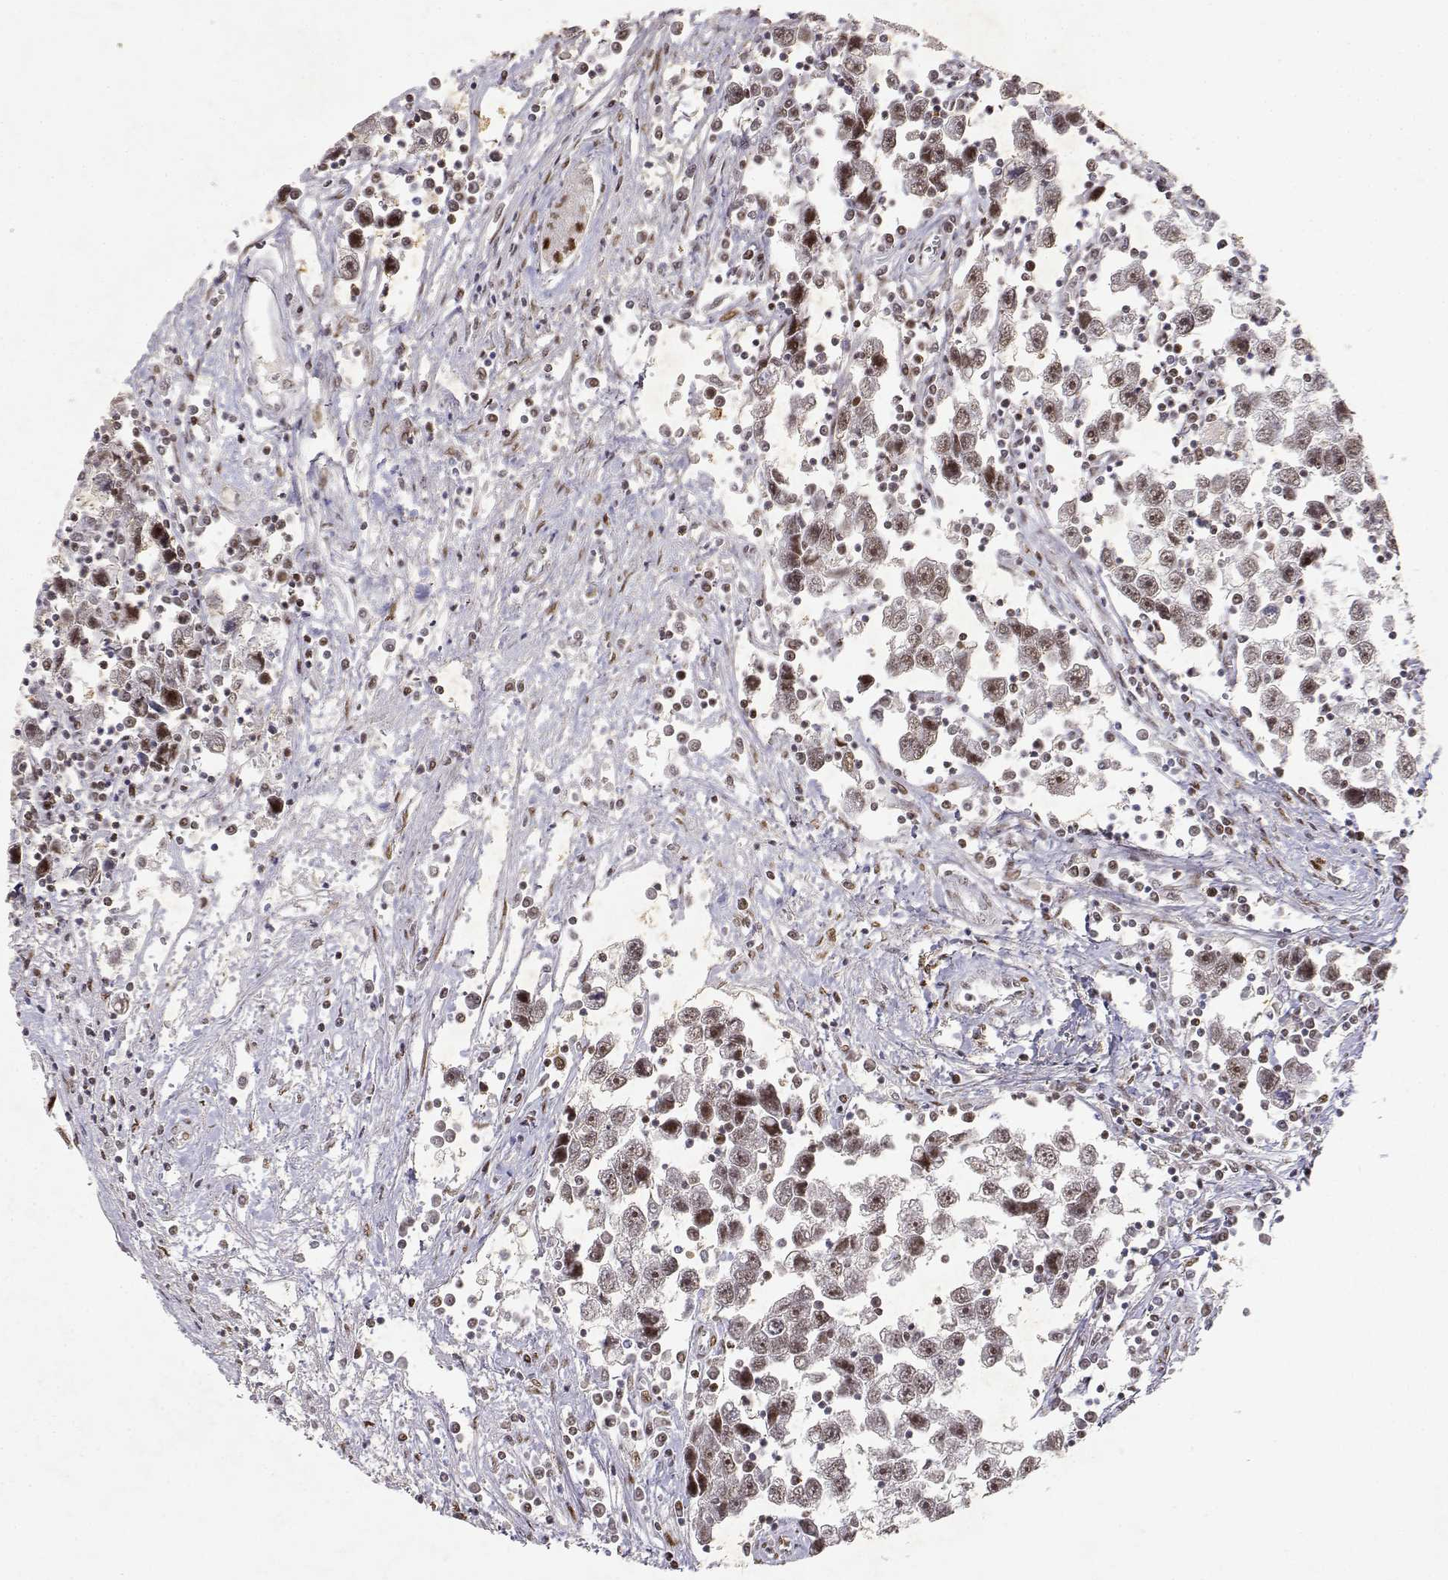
{"staining": {"intensity": "weak", "quantity": "25%-75%", "location": "nuclear"}, "tissue": "testis cancer", "cell_type": "Tumor cells", "image_type": "cancer", "snomed": [{"axis": "morphology", "description": "Seminoma, NOS"}, {"axis": "topography", "description": "Testis"}], "caption": "Tumor cells demonstrate low levels of weak nuclear positivity in approximately 25%-75% of cells in human testis cancer (seminoma). (DAB IHC, brown staining for protein, blue staining for nuclei).", "gene": "RSF1", "patient": {"sex": "male", "age": 30}}